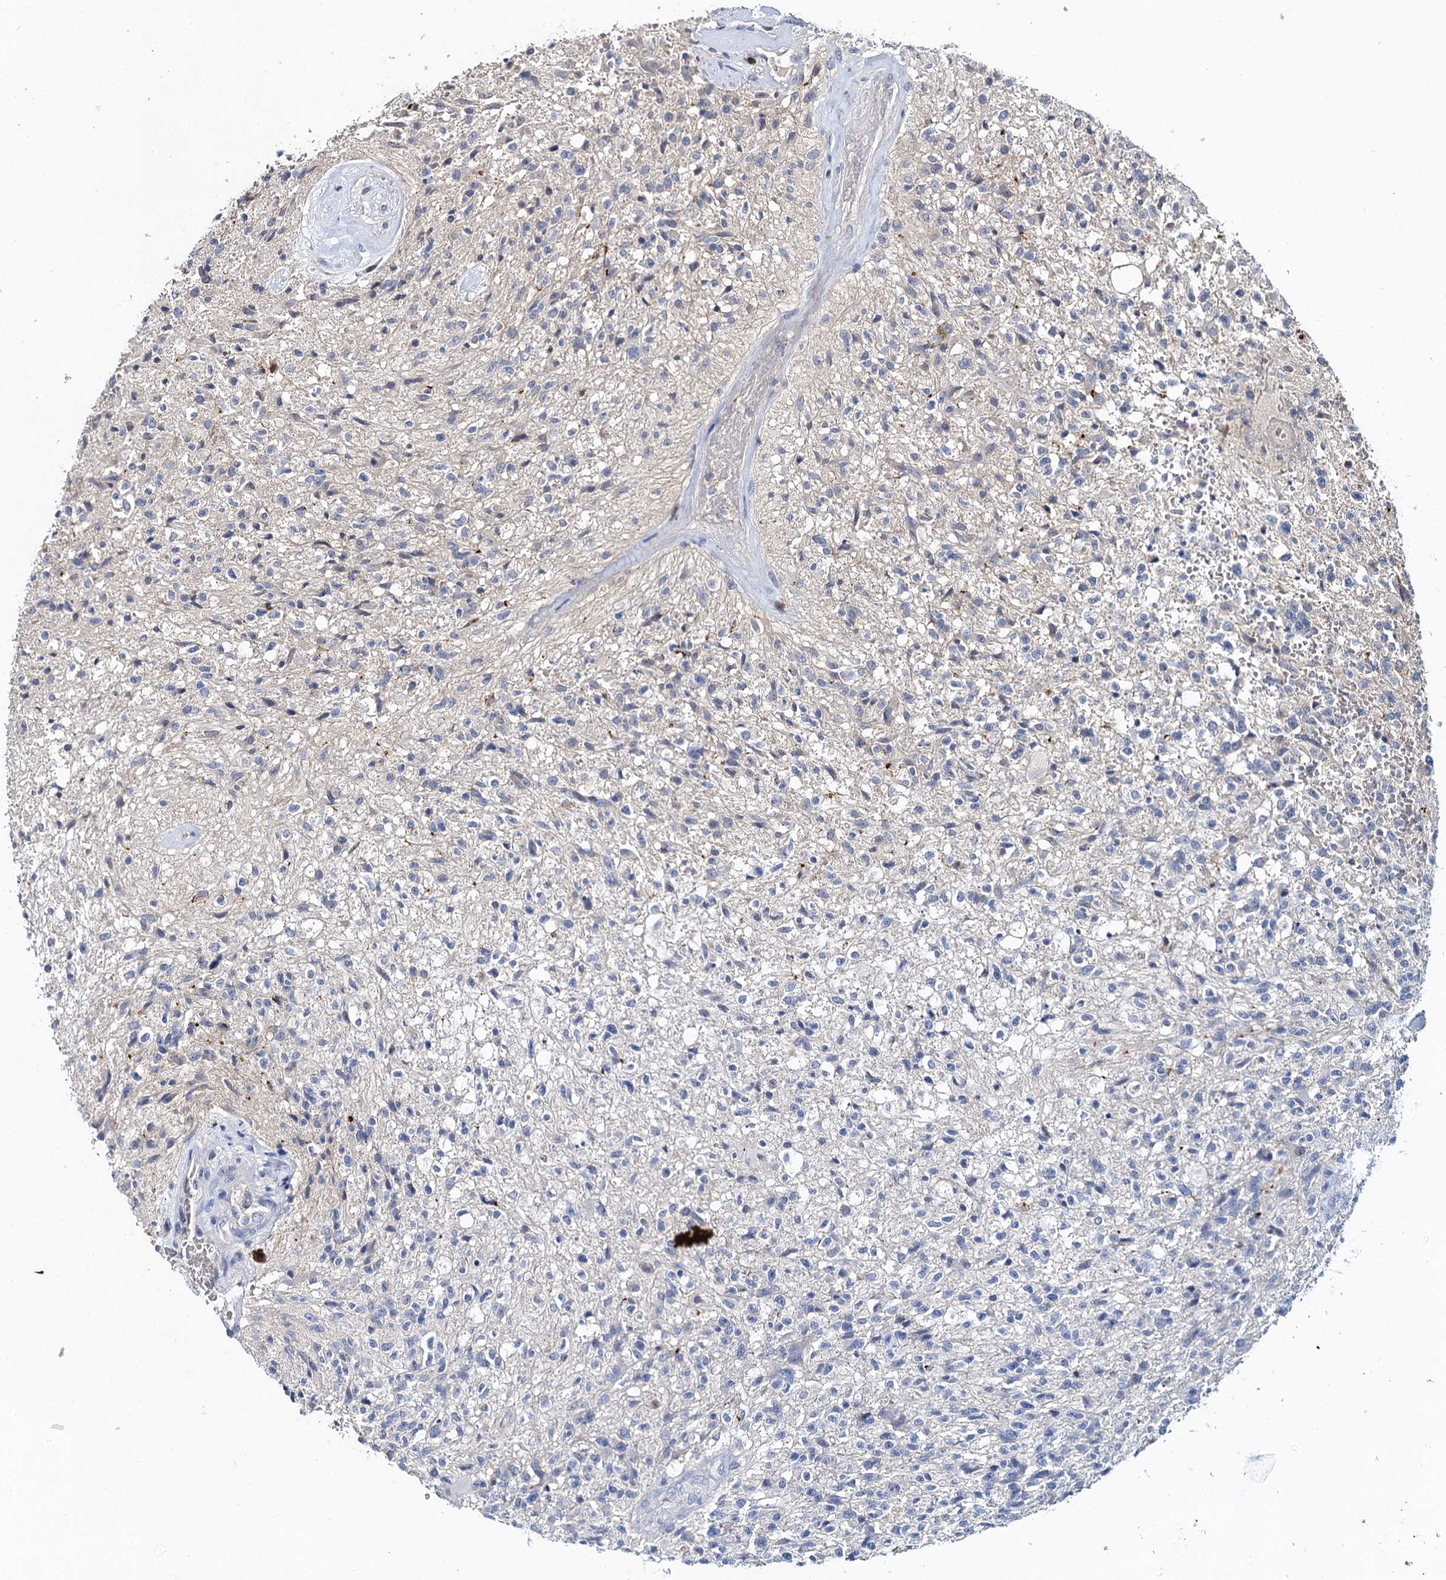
{"staining": {"intensity": "negative", "quantity": "none", "location": "none"}, "tissue": "glioma", "cell_type": "Tumor cells", "image_type": "cancer", "snomed": [{"axis": "morphology", "description": "Glioma, malignant, High grade"}, {"axis": "topography", "description": "Brain"}], "caption": "This image is of high-grade glioma (malignant) stained with IHC to label a protein in brown with the nuclei are counter-stained blue. There is no positivity in tumor cells.", "gene": "SLC11A2", "patient": {"sex": "male", "age": 56}}